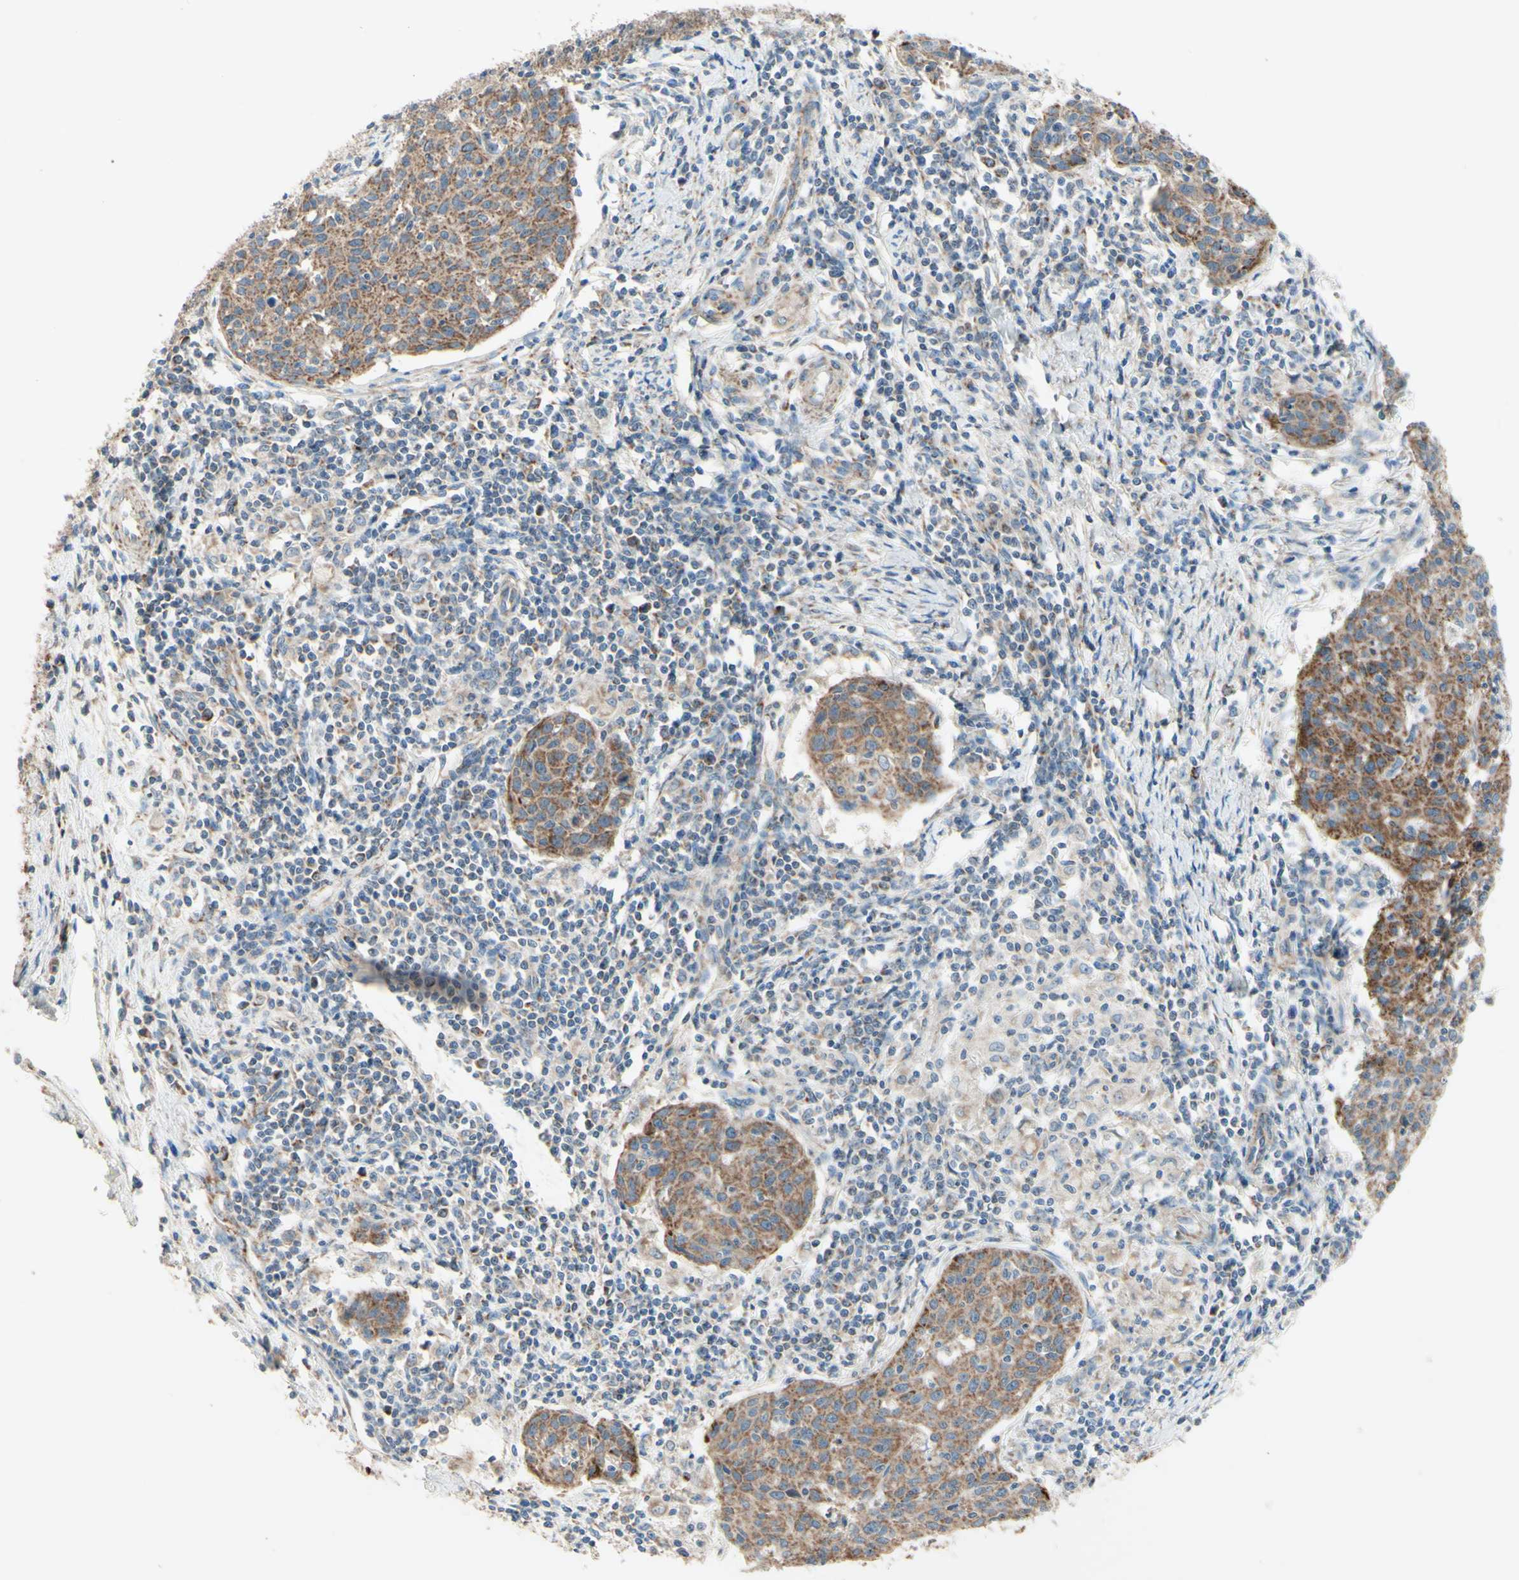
{"staining": {"intensity": "moderate", "quantity": ">75%", "location": "cytoplasmic/membranous"}, "tissue": "cervical cancer", "cell_type": "Tumor cells", "image_type": "cancer", "snomed": [{"axis": "morphology", "description": "Squamous cell carcinoma, NOS"}, {"axis": "topography", "description": "Cervix"}], "caption": "High-power microscopy captured an immunohistochemistry (IHC) histopathology image of cervical squamous cell carcinoma, revealing moderate cytoplasmic/membranous staining in about >75% of tumor cells.", "gene": "ARMC10", "patient": {"sex": "female", "age": 38}}